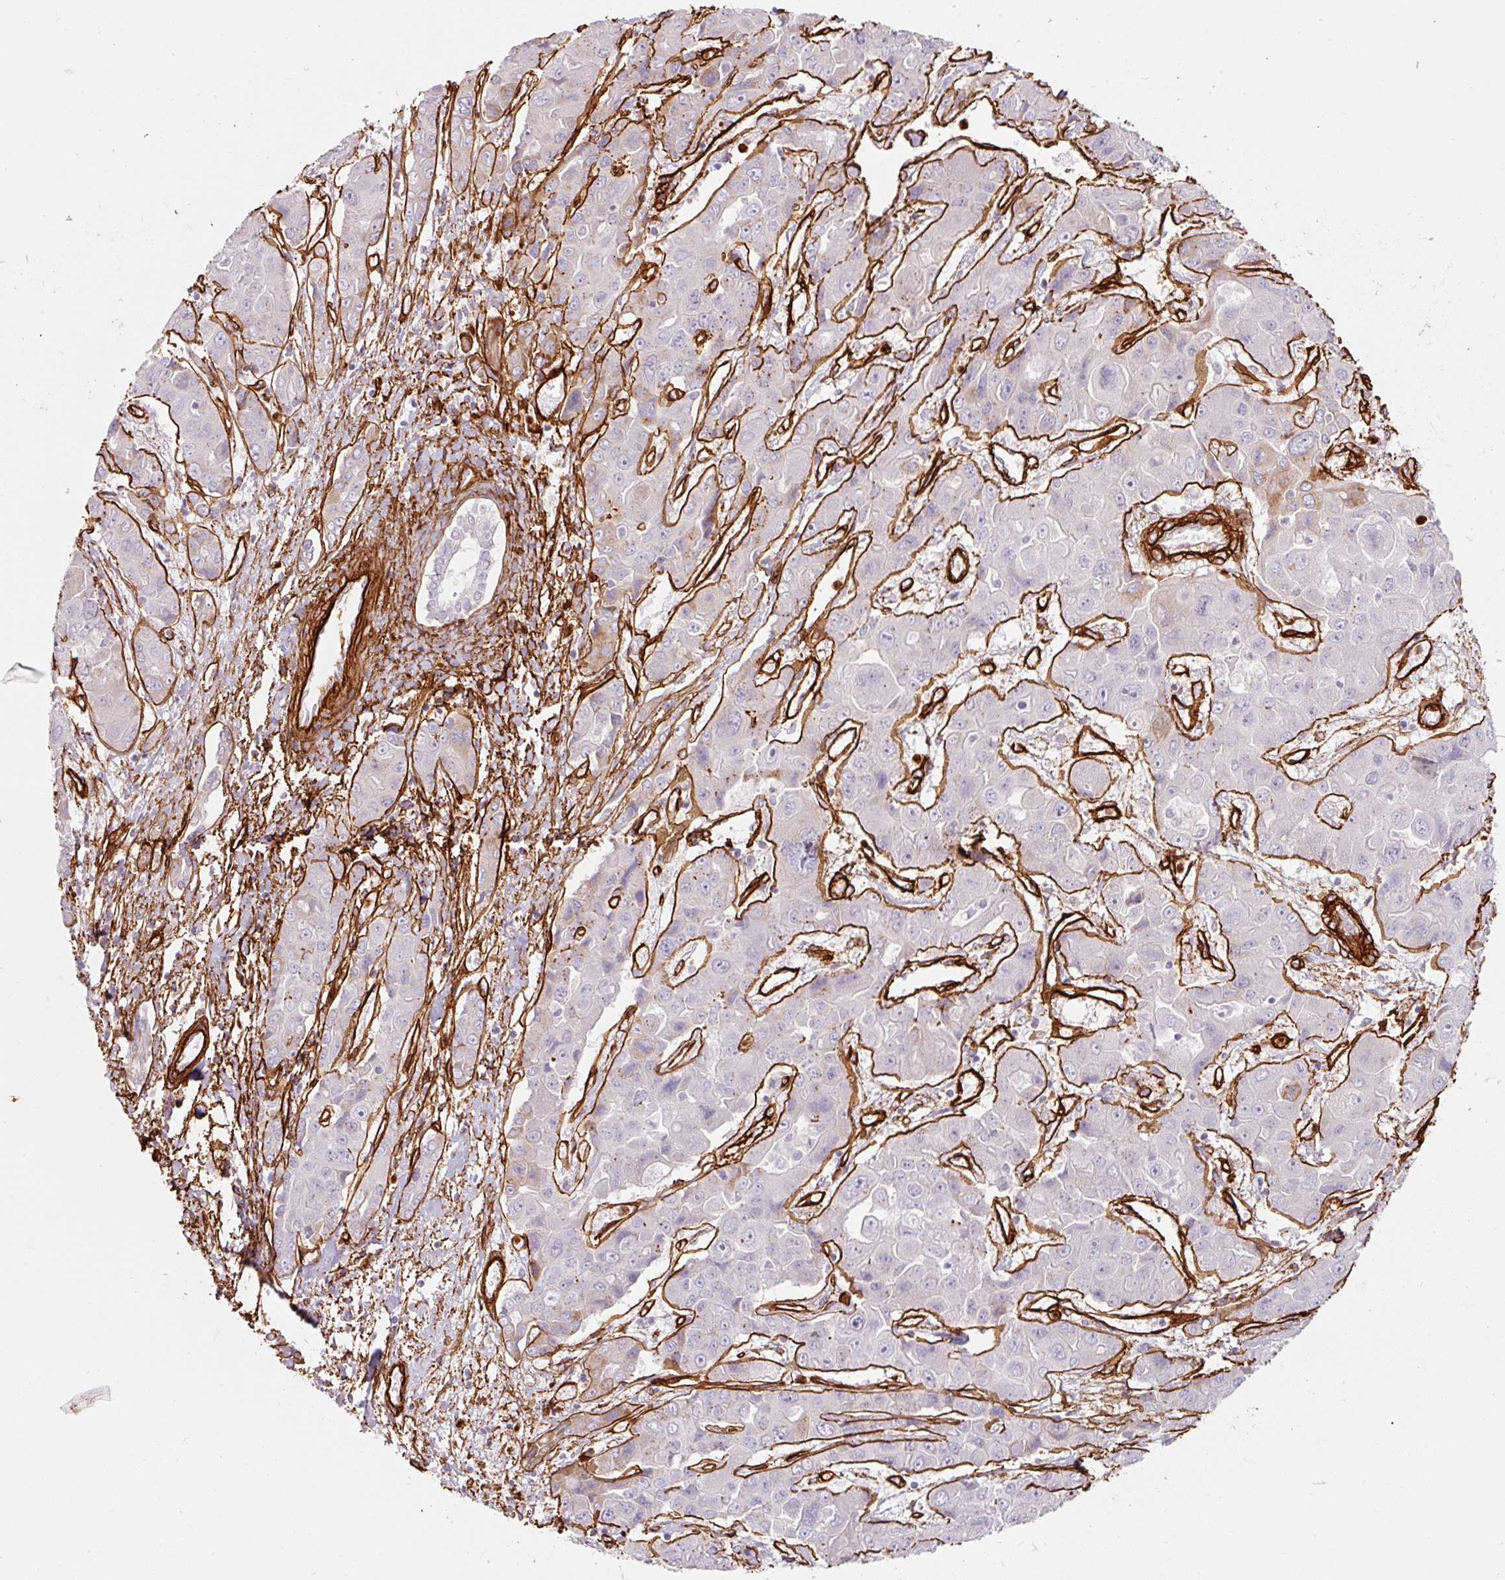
{"staining": {"intensity": "negative", "quantity": "none", "location": "none"}, "tissue": "liver cancer", "cell_type": "Tumor cells", "image_type": "cancer", "snomed": [{"axis": "morphology", "description": "Cholangiocarcinoma"}, {"axis": "topography", "description": "Liver"}], "caption": "Immunohistochemical staining of human liver cancer (cholangiocarcinoma) exhibits no significant staining in tumor cells.", "gene": "LOXL4", "patient": {"sex": "male", "age": 67}}